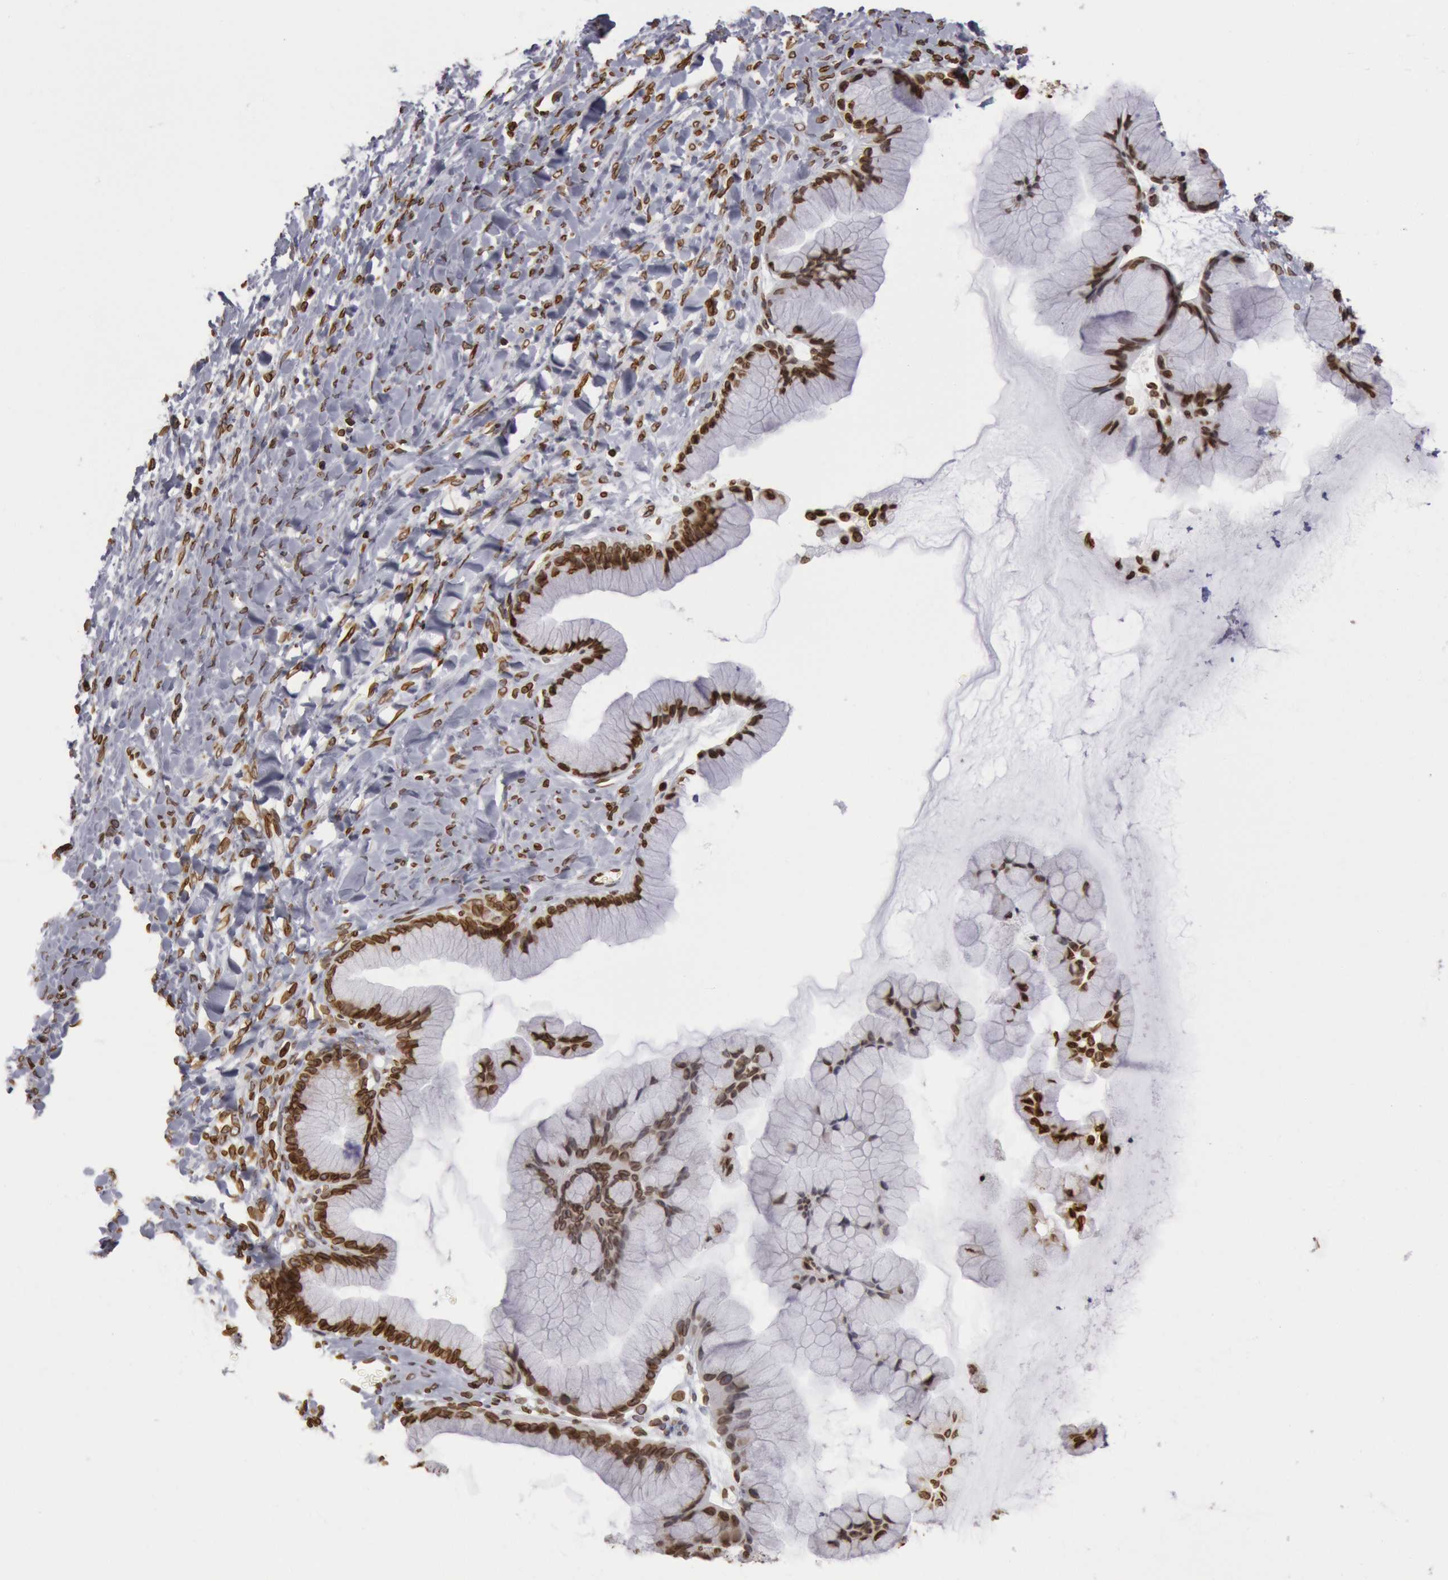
{"staining": {"intensity": "strong", "quantity": ">75%", "location": "nuclear"}, "tissue": "ovarian cancer", "cell_type": "Tumor cells", "image_type": "cancer", "snomed": [{"axis": "morphology", "description": "Cystadenocarcinoma, mucinous, NOS"}, {"axis": "topography", "description": "Ovary"}], "caption": "Approximately >75% of tumor cells in ovarian mucinous cystadenocarcinoma exhibit strong nuclear protein expression as visualized by brown immunohistochemical staining.", "gene": "SUN2", "patient": {"sex": "female", "age": 41}}